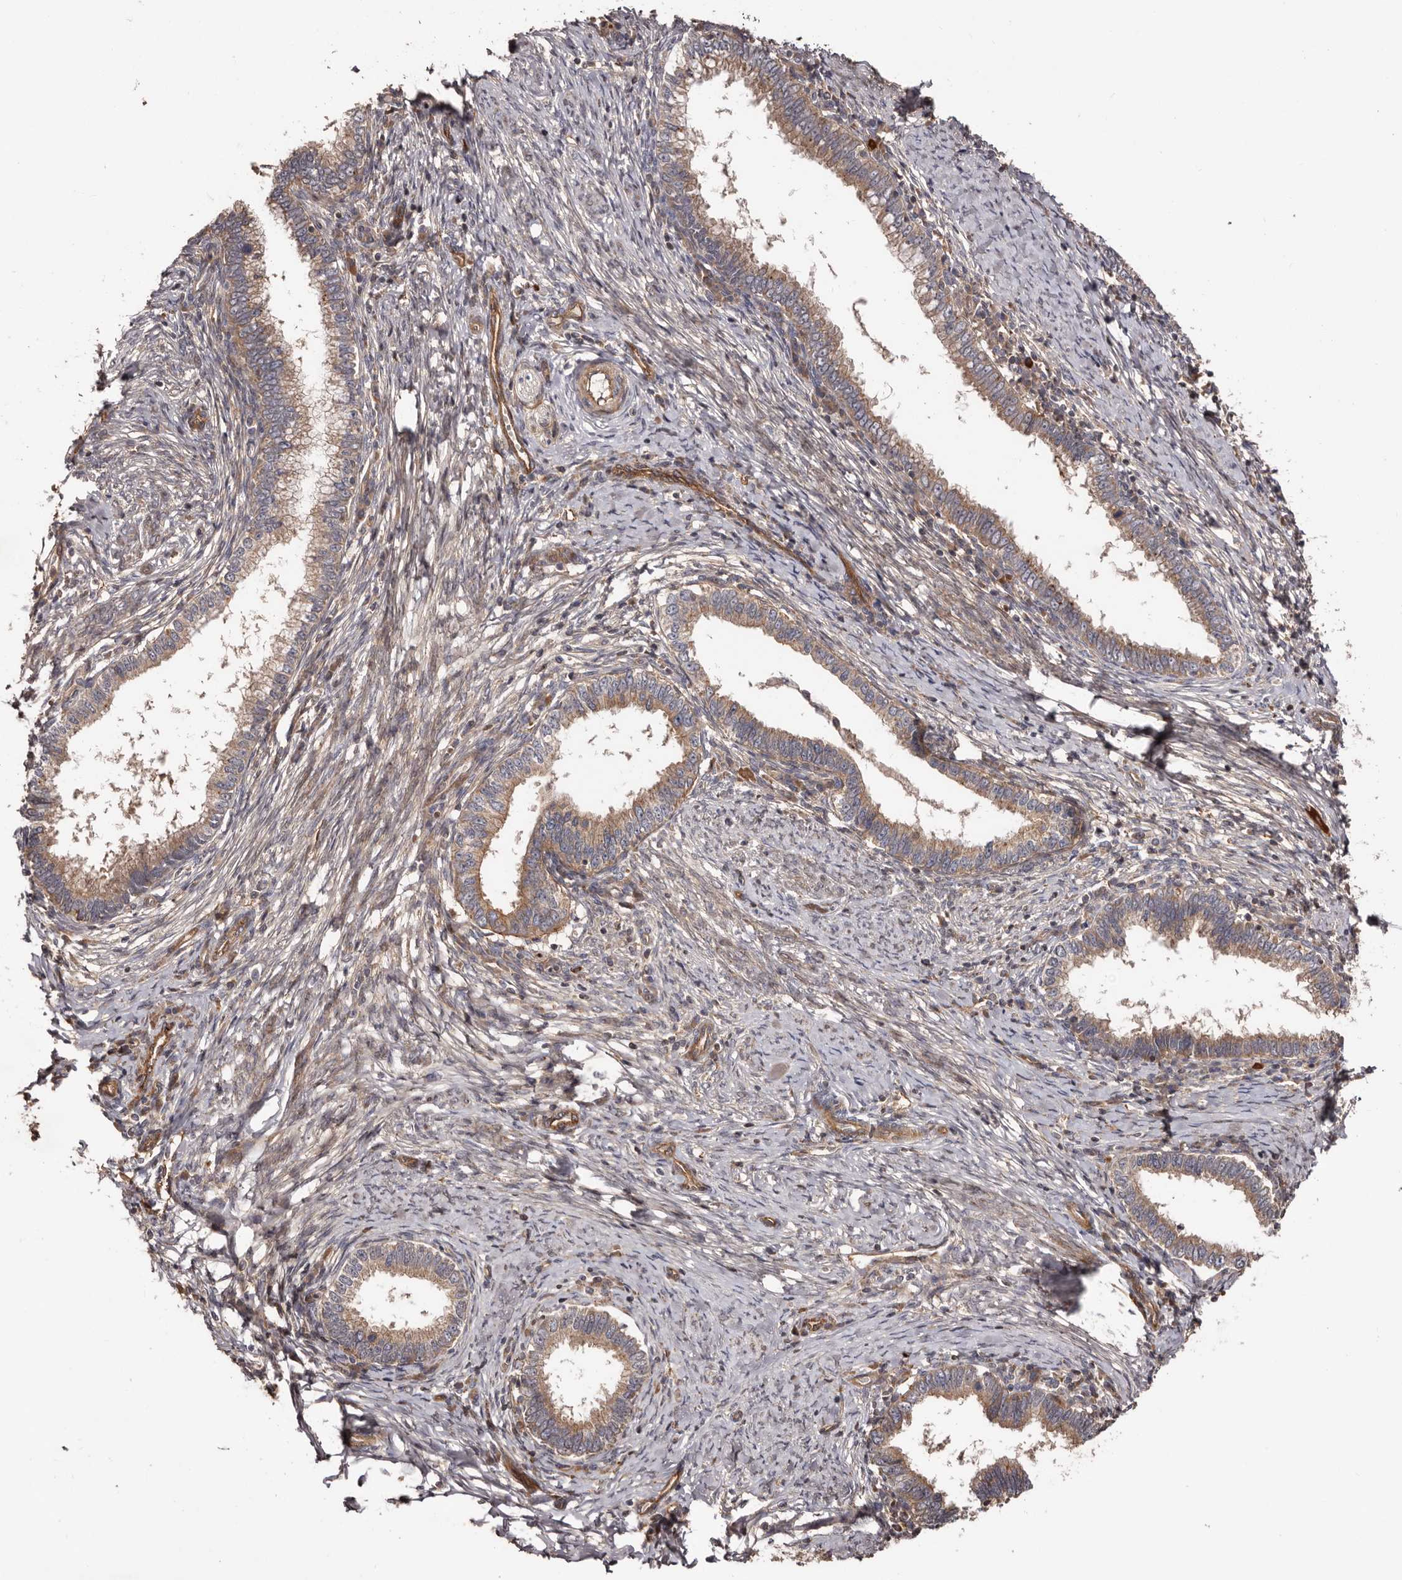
{"staining": {"intensity": "moderate", "quantity": ">75%", "location": "cytoplasmic/membranous"}, "tissue": "cervical cancer", "cell_type": "Tumor cells", "image_type": "cancer", "snomed": [{"axis": "morphology", "description": "Adenocarcinoma, NOS"}, {"axis": "topography", "description": "Cervix"}], "caption": "Immunohistochemical staining of human cervical adenocarcinoma reveals medium levels of moderate cytoplasmic/membranous staining in approximately >75% of tumor cells. (DAB (3,3'-diaminobenzidine) IHC, brown staining for protein, blue staining for nuclei).", "gene": "GTPBP1", "patient": {"sex": "female", "age": 36}}